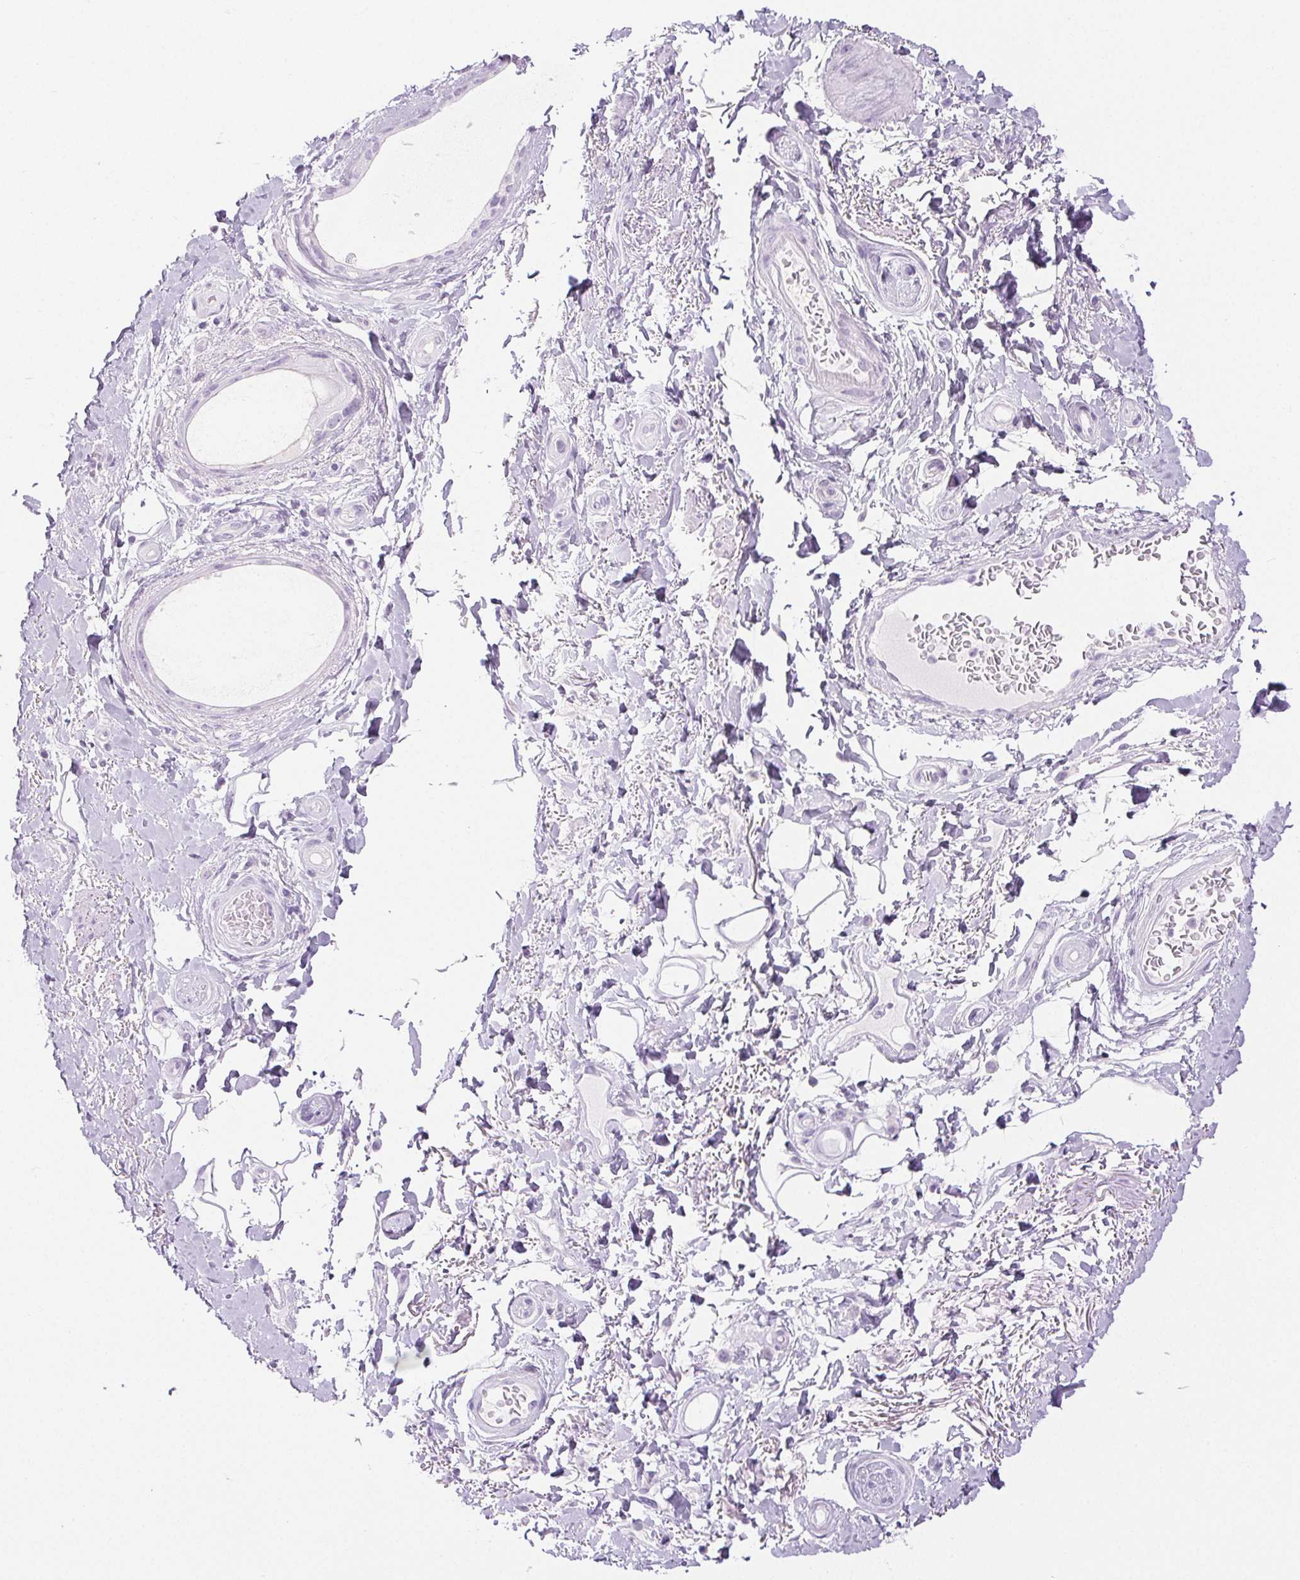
{"staining": {"intensity": "negative", "quantity": "none", "location": "none"}, "tissue": "adipose tissue", "cell_type": "Adipocytes", "image_type": "normal", "snomed": [{"axis": "morphology", "description": "Normal tissue, NOS"}, {"axis": "topography", "description": "Peripheral nerve tissue"}], "caption": "This is a micrograph of immunohistochemistry (IHC) staining of normal adipose tissue, which shows no positivity in adipocytes. (Immunohistochemistry, brightfield microscopy, high magnification).", "gene": "SPRR3", "patient": {"sex": "male", "age": 51}}